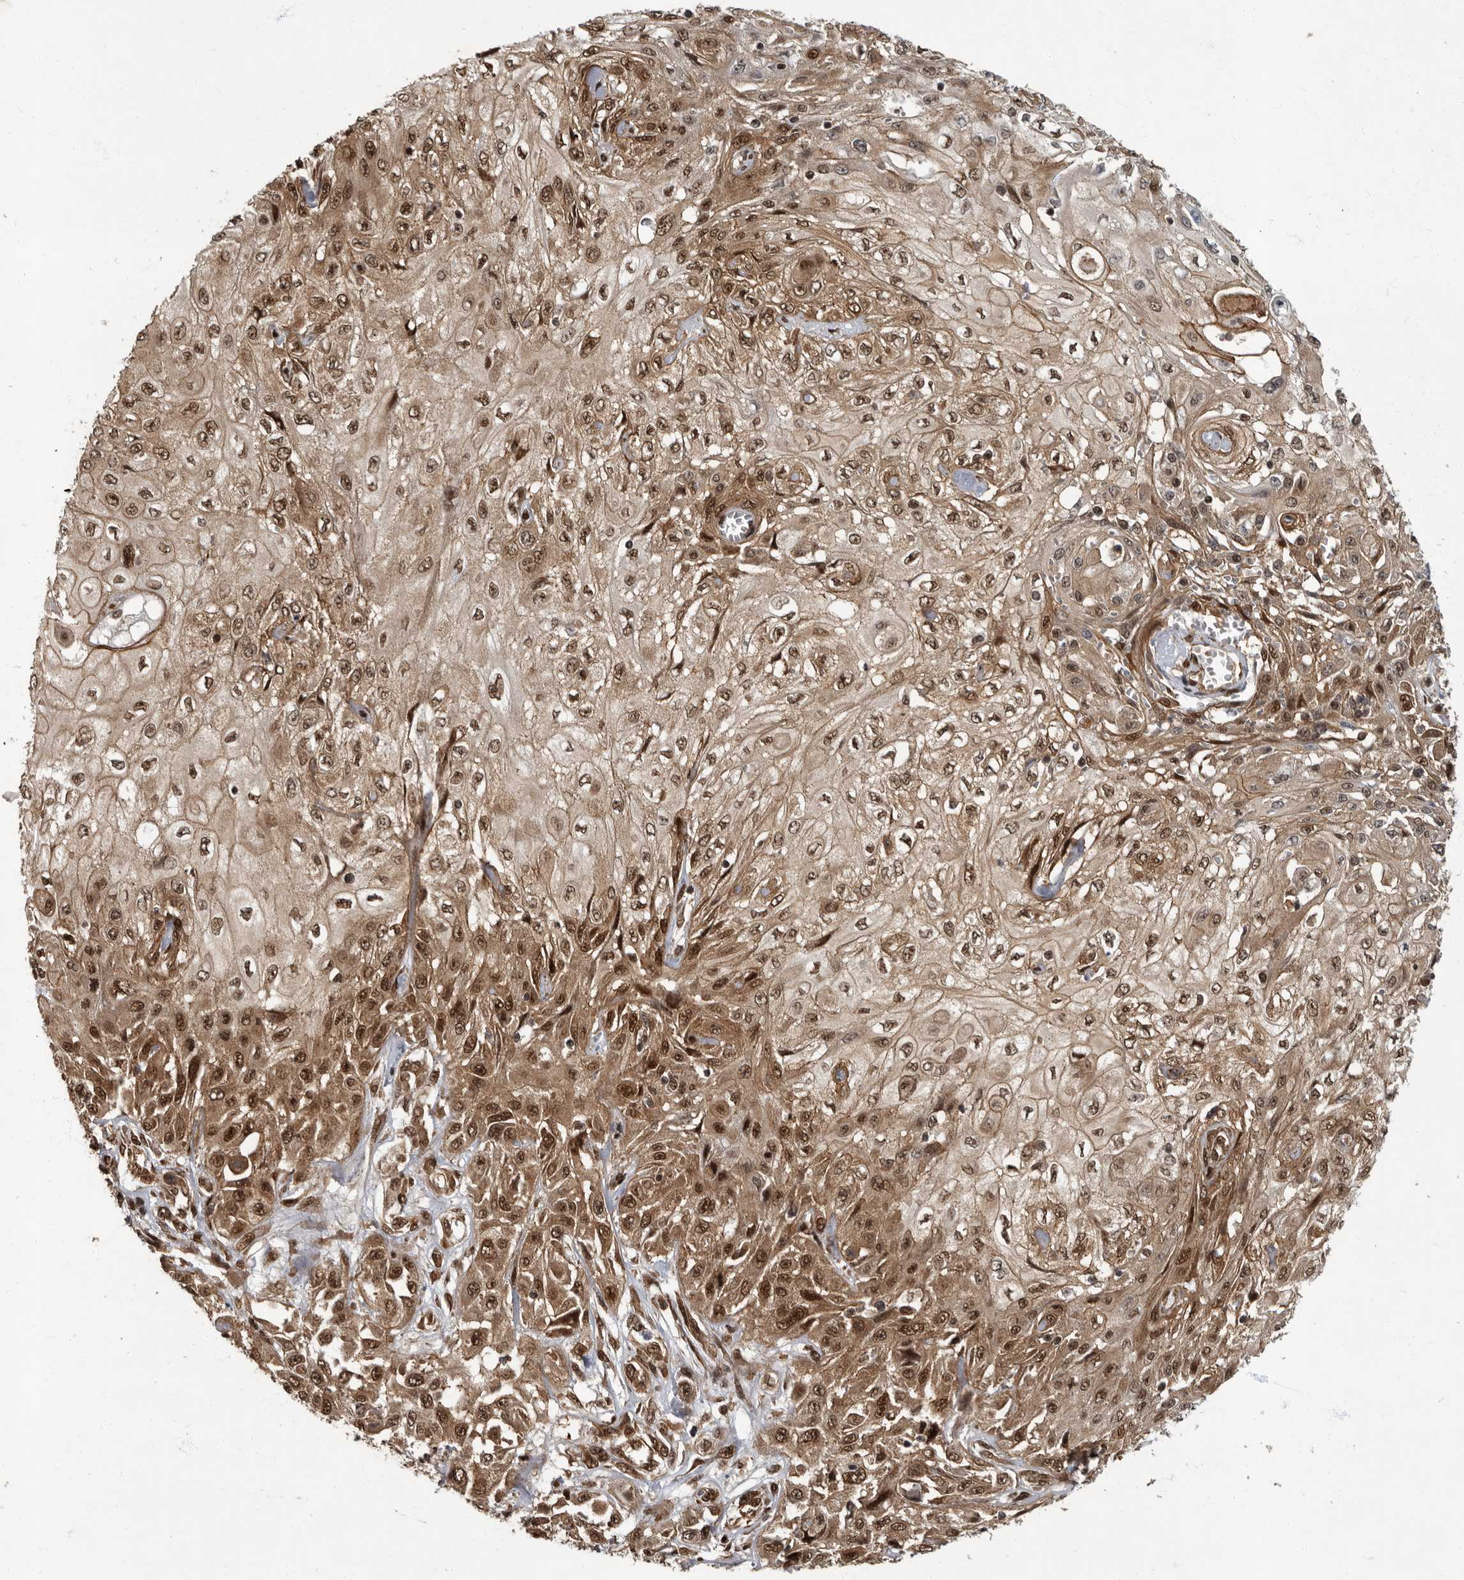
{"staining": {"intensity": "strong", "quantity": ">75%", "location": "cytoplasmic/membranous,nuclear"}, "tissue": "skin cancer", "cell_type": "Tumor cells", "image_type": "cancer", "snomed": [{"axis": "morphology", "description": "Squamous cell carcinoma, NOS"}, {"axis": "morphology", "description": "Squamous cell carcinoma, metastatic, NOS"}, {"axis": "topography", "description": "Skin"}, {"axis": "topography", "description": "Lymph node"}], "caption": "Brown immunohistochemical staining in squamous cell carcinoma (skin) displays strong cytoplasmic/membranous and nuclear staining in approximately >75% of tumor cells. Using DAB (3,3'-diaminobenzidine) (brown) and hematoxylin (blue) stains, captured at high magnification using brightfield microscopy.", "gene": "VPS50", "patient": {"sex": "male", "age": 75}}